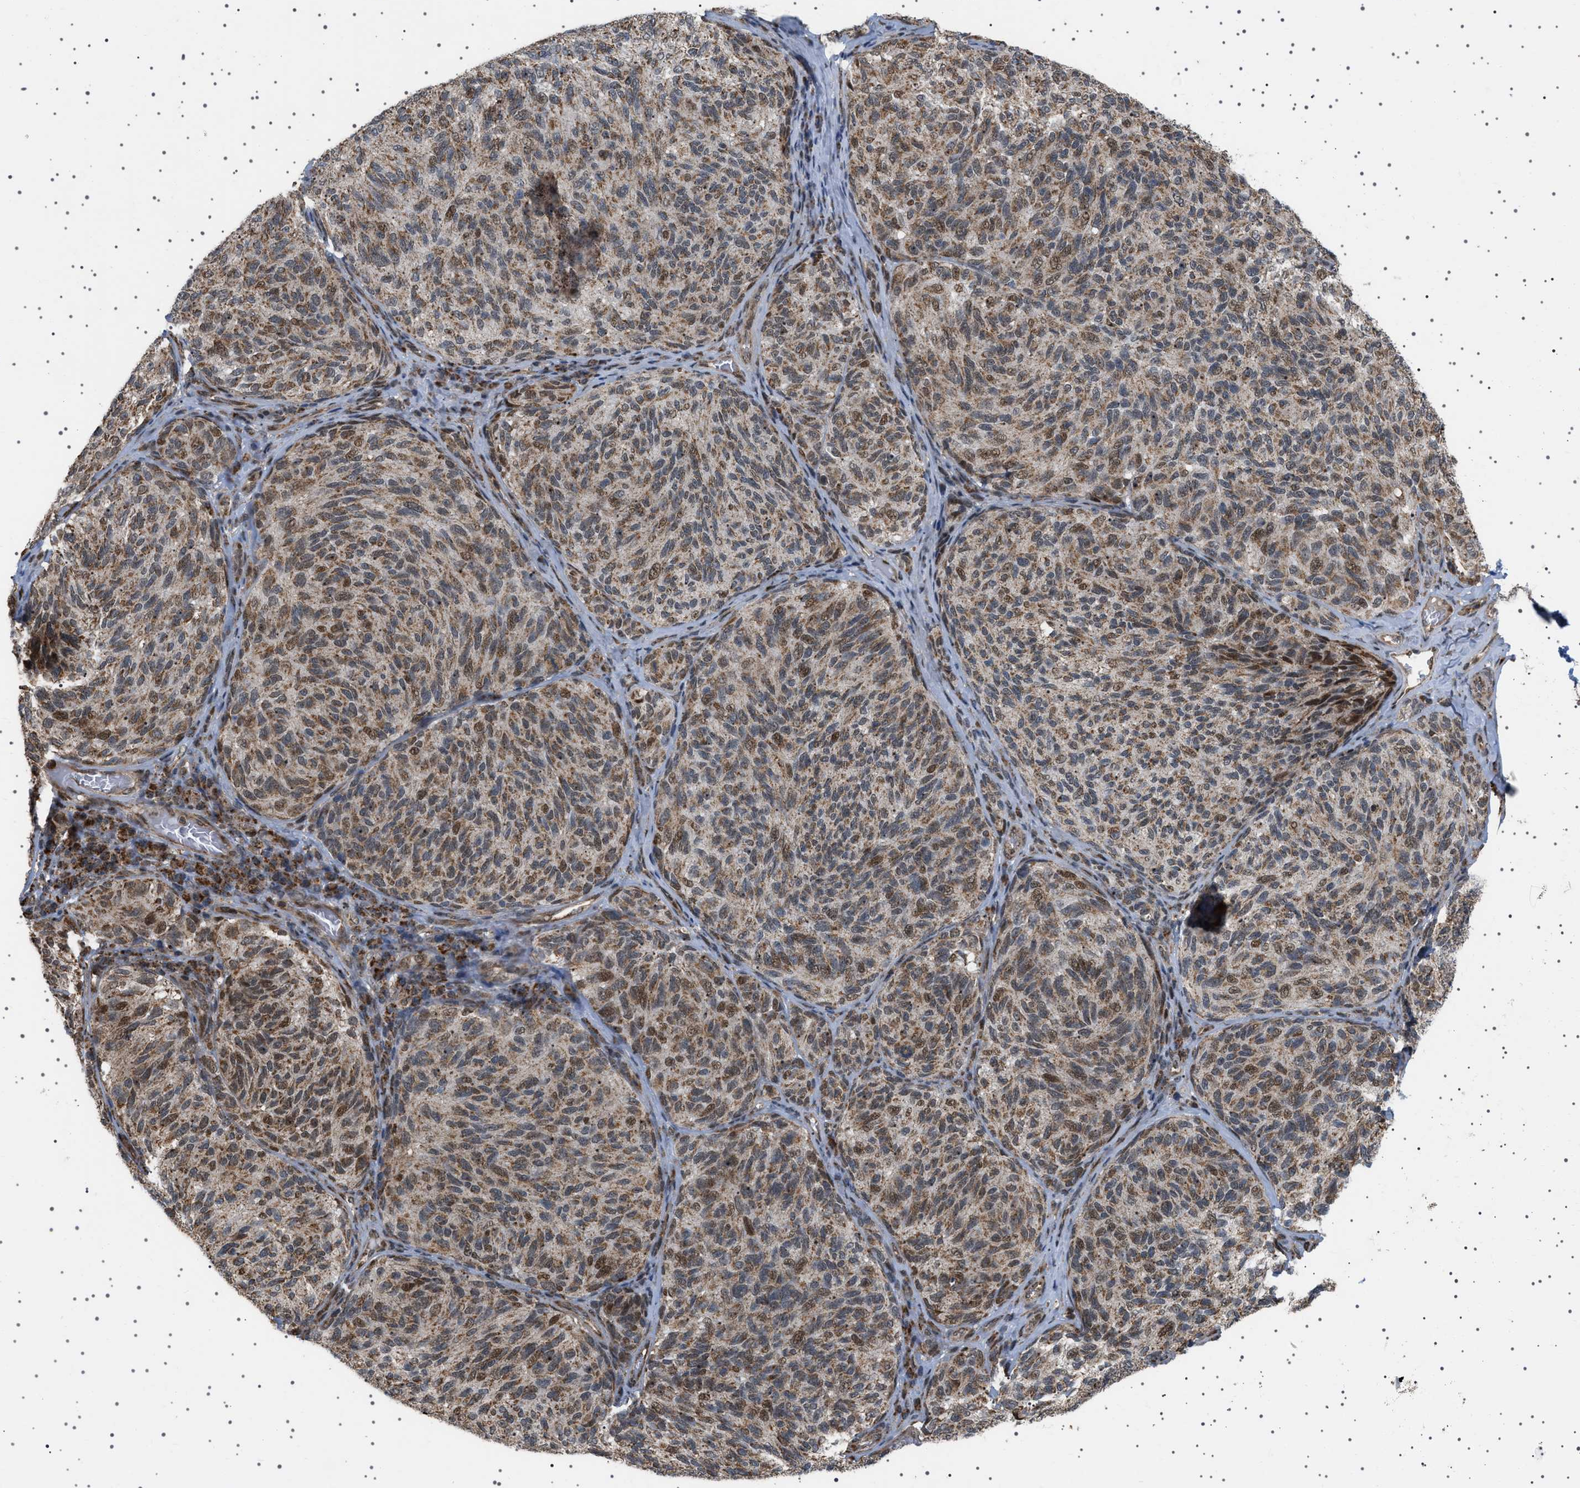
{"staining": {"intensity": "moderate", "quantity": ">75%", "location": "cytoplasmic/membranous"}, "tissue": "melanoma", "cell_type": "Tumor cells", "image_type": "cancer", "snomed": [{"axis": "morphology", "description": "Malignant melanoma, NOS"}, {"axis": "topography", "description": "Skin"}], "caption": "Immunohistochemistry histopathology image of neoplastic tissue: human melanoma stained using IHC shows medium levels of moderate protein expression localized specifically in the cytoplasmic/membranous of tumor cells, appearing as a cytoplasmic/membranous brown color.", "gene": "MELK", "patient": {"sex": "female", "age": 73}}